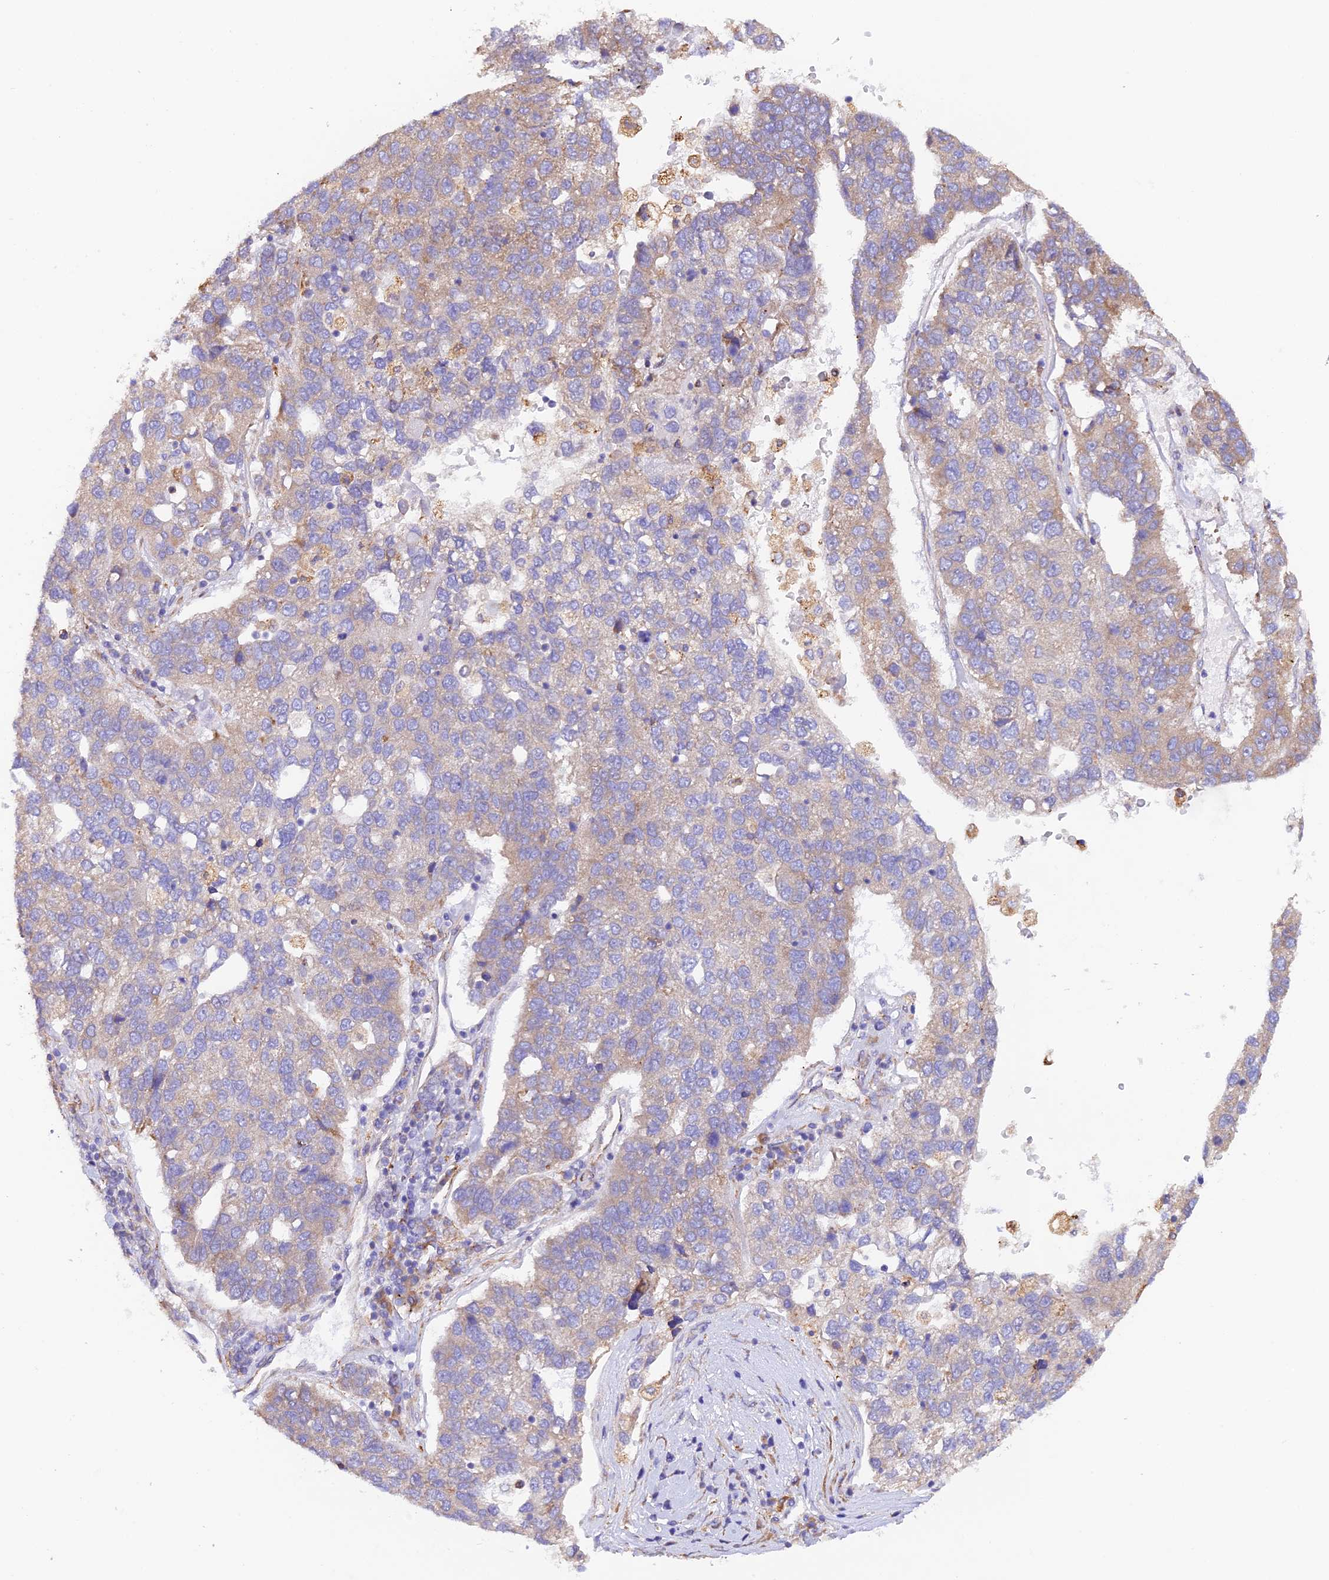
{"staining": {"intensity": "weak", "quantity": "<25%", "location": "cytoplasmic/membranous"}, "tissue": "pancreatic cancer", "cell_type": "Tumor cells", "image_type": "cancer", "snomed": [{"axis": "morphology", "description": "Adenocarcinoma, NOS"}, {"axis": "topography", "description": "Pancreas"}], "caption": "Tumor cells are negative for brown protein staining in pancreatic cancer. Nuclei are stained in blue.", "gene": "RPL5", "patient": {"sex": "female", "age": 61}}